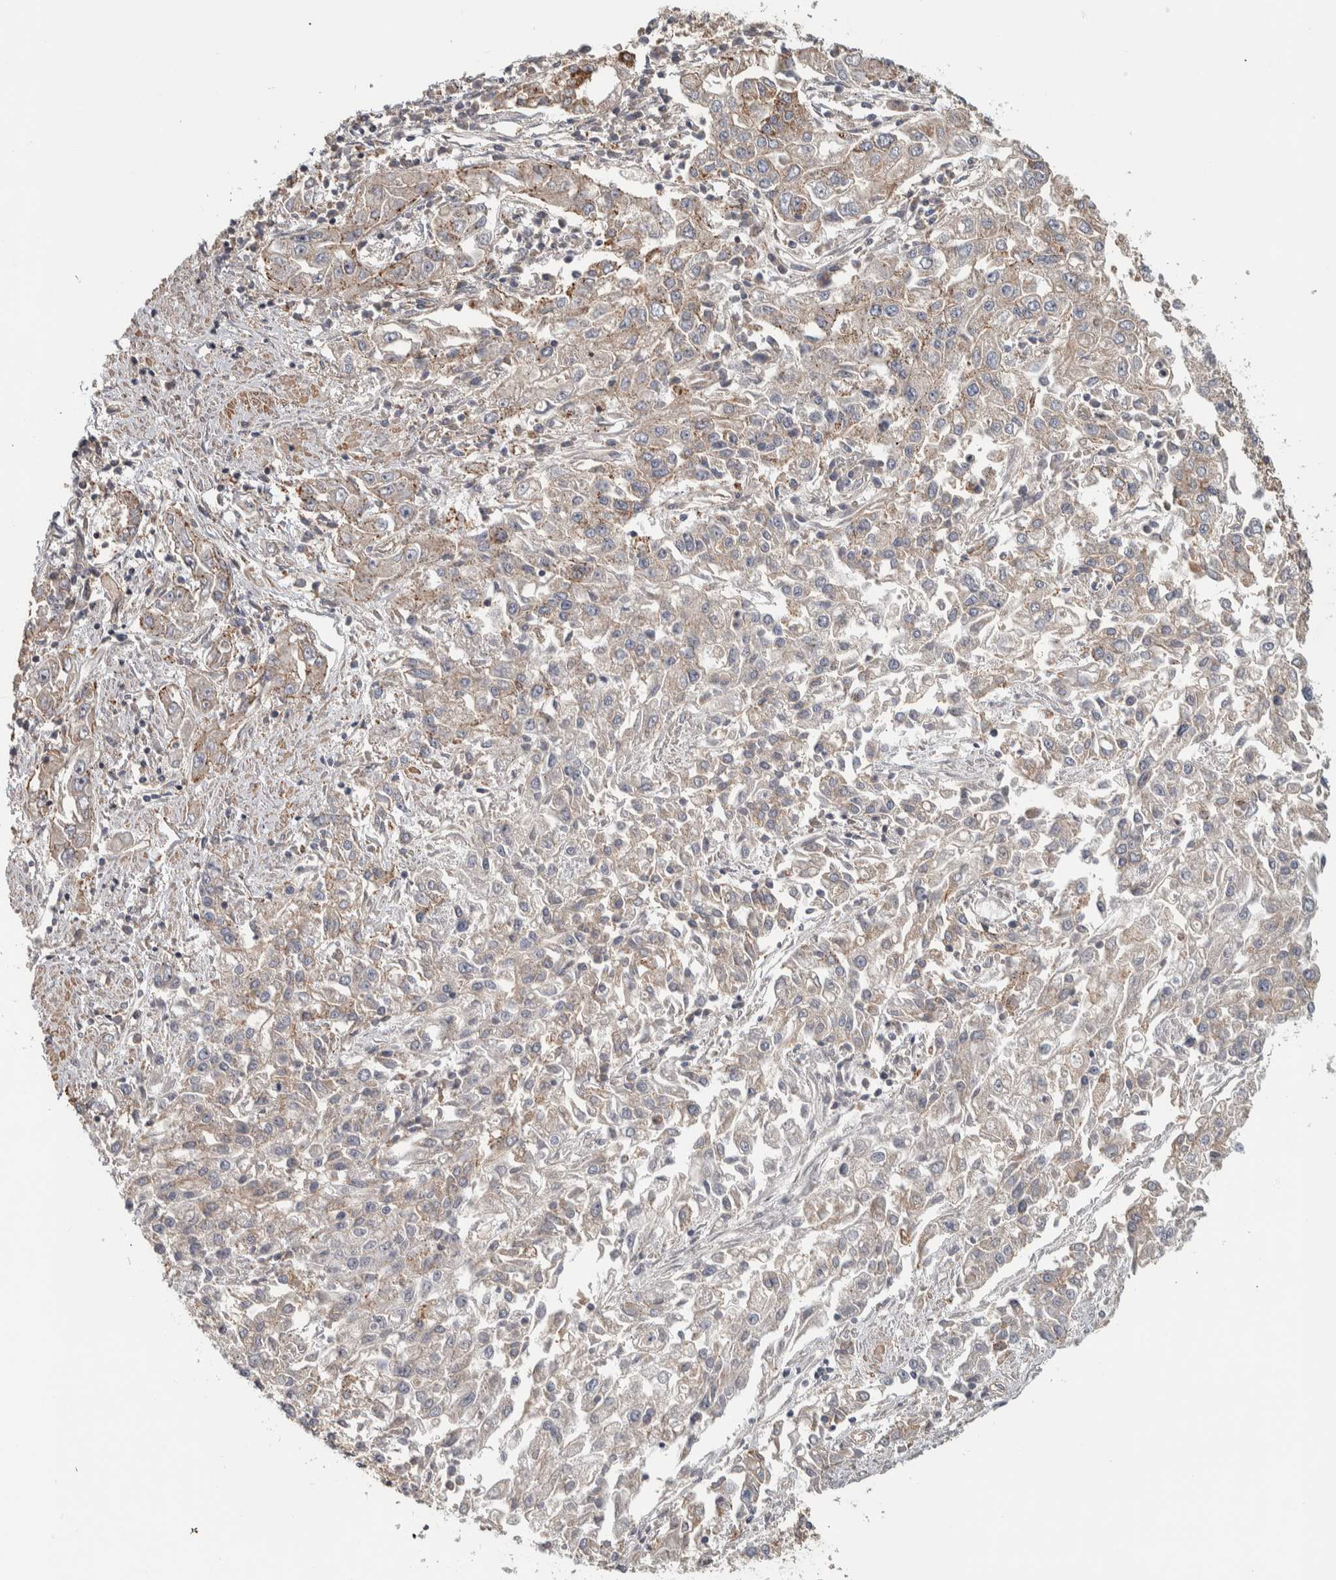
{"staining": {"intensity": "weak", "quantity": ">75%", "location": "cytoplasmic/membranous"}, "tissue": "endometrial cancer", "cell_type": "Tumor cells", "image_type": "cancer", "snomed": [{"axis": "morphology", "description": "Adenocarcinoma, NOS"}, {"axis": "topography", "description": "Endometrium"}], "caption": "IHC micrograph of neoplastic tissue: endometrial cancer stained using immunohistochemistry (IHC) exhibits low levels of weak protein expression localized specifically in the cytoplasmic/membranous of tumor cells, appearing as a cytoplasmic/membranous brown color.", "gene": "CHMP4C", "patient": {"sex": "female", "age": 49}}